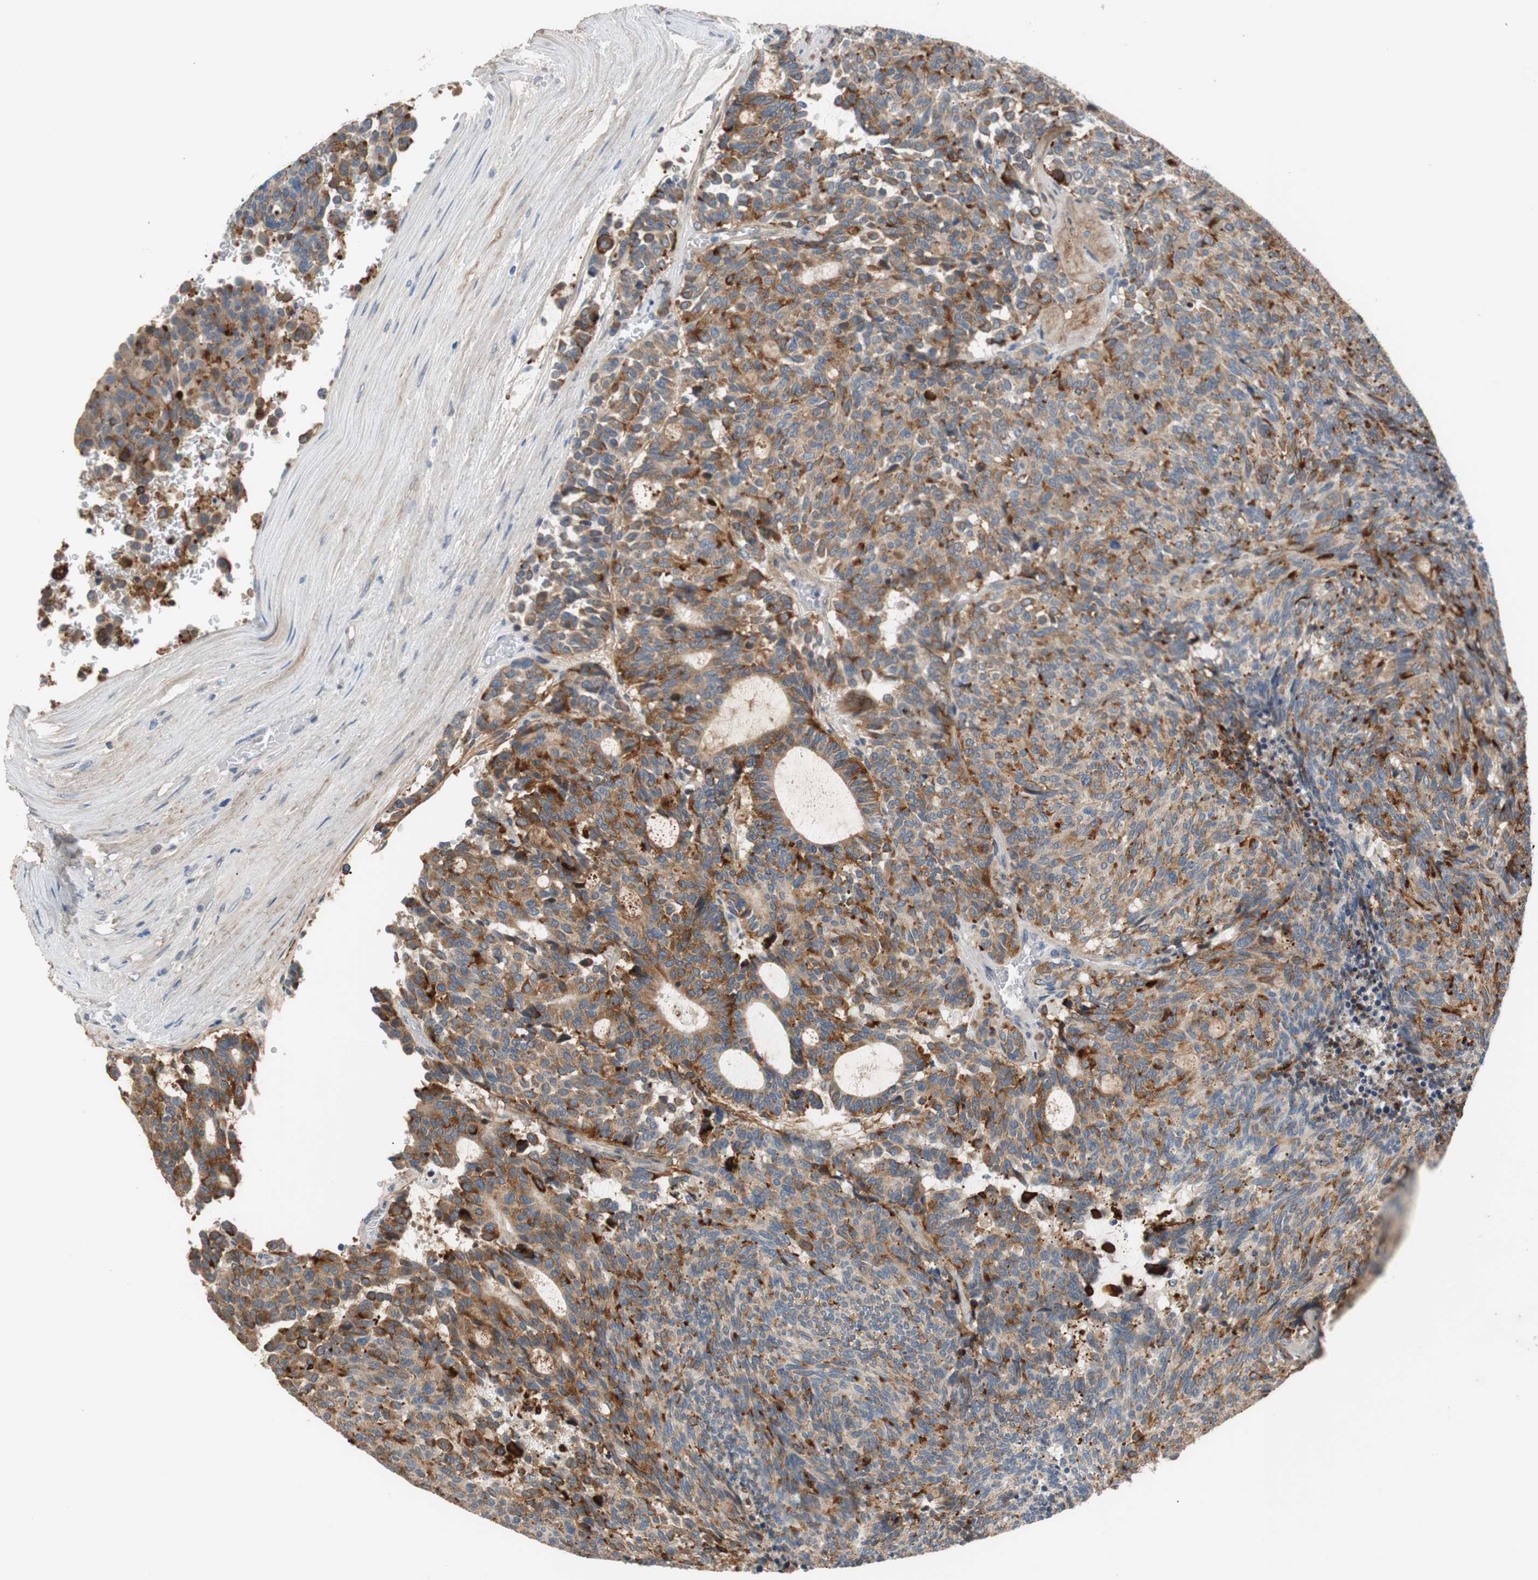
{"staining": {"intensity": "moderate", "quantity": "25%-75%", "location": "cytoplasmic/membranous"}, "tissue": "carcinoid", "cell_type": "Tumor cells", "image_type": "cancer", "snomed": [{"axis": "morphology", "description": "Carcinoid, malignant, NOS"}, {"axis": "topography", "description": "Pancreas"}], "caption": "A high-resolution micrograph shows immunohistochemistry staining of carcinoid, which reveals moderate cytoplasmic/membranous staining in approximately 25%-75% of tumor cells.", "gene": "COL12A1", "patient": {"sex": "female", "age": 54}}